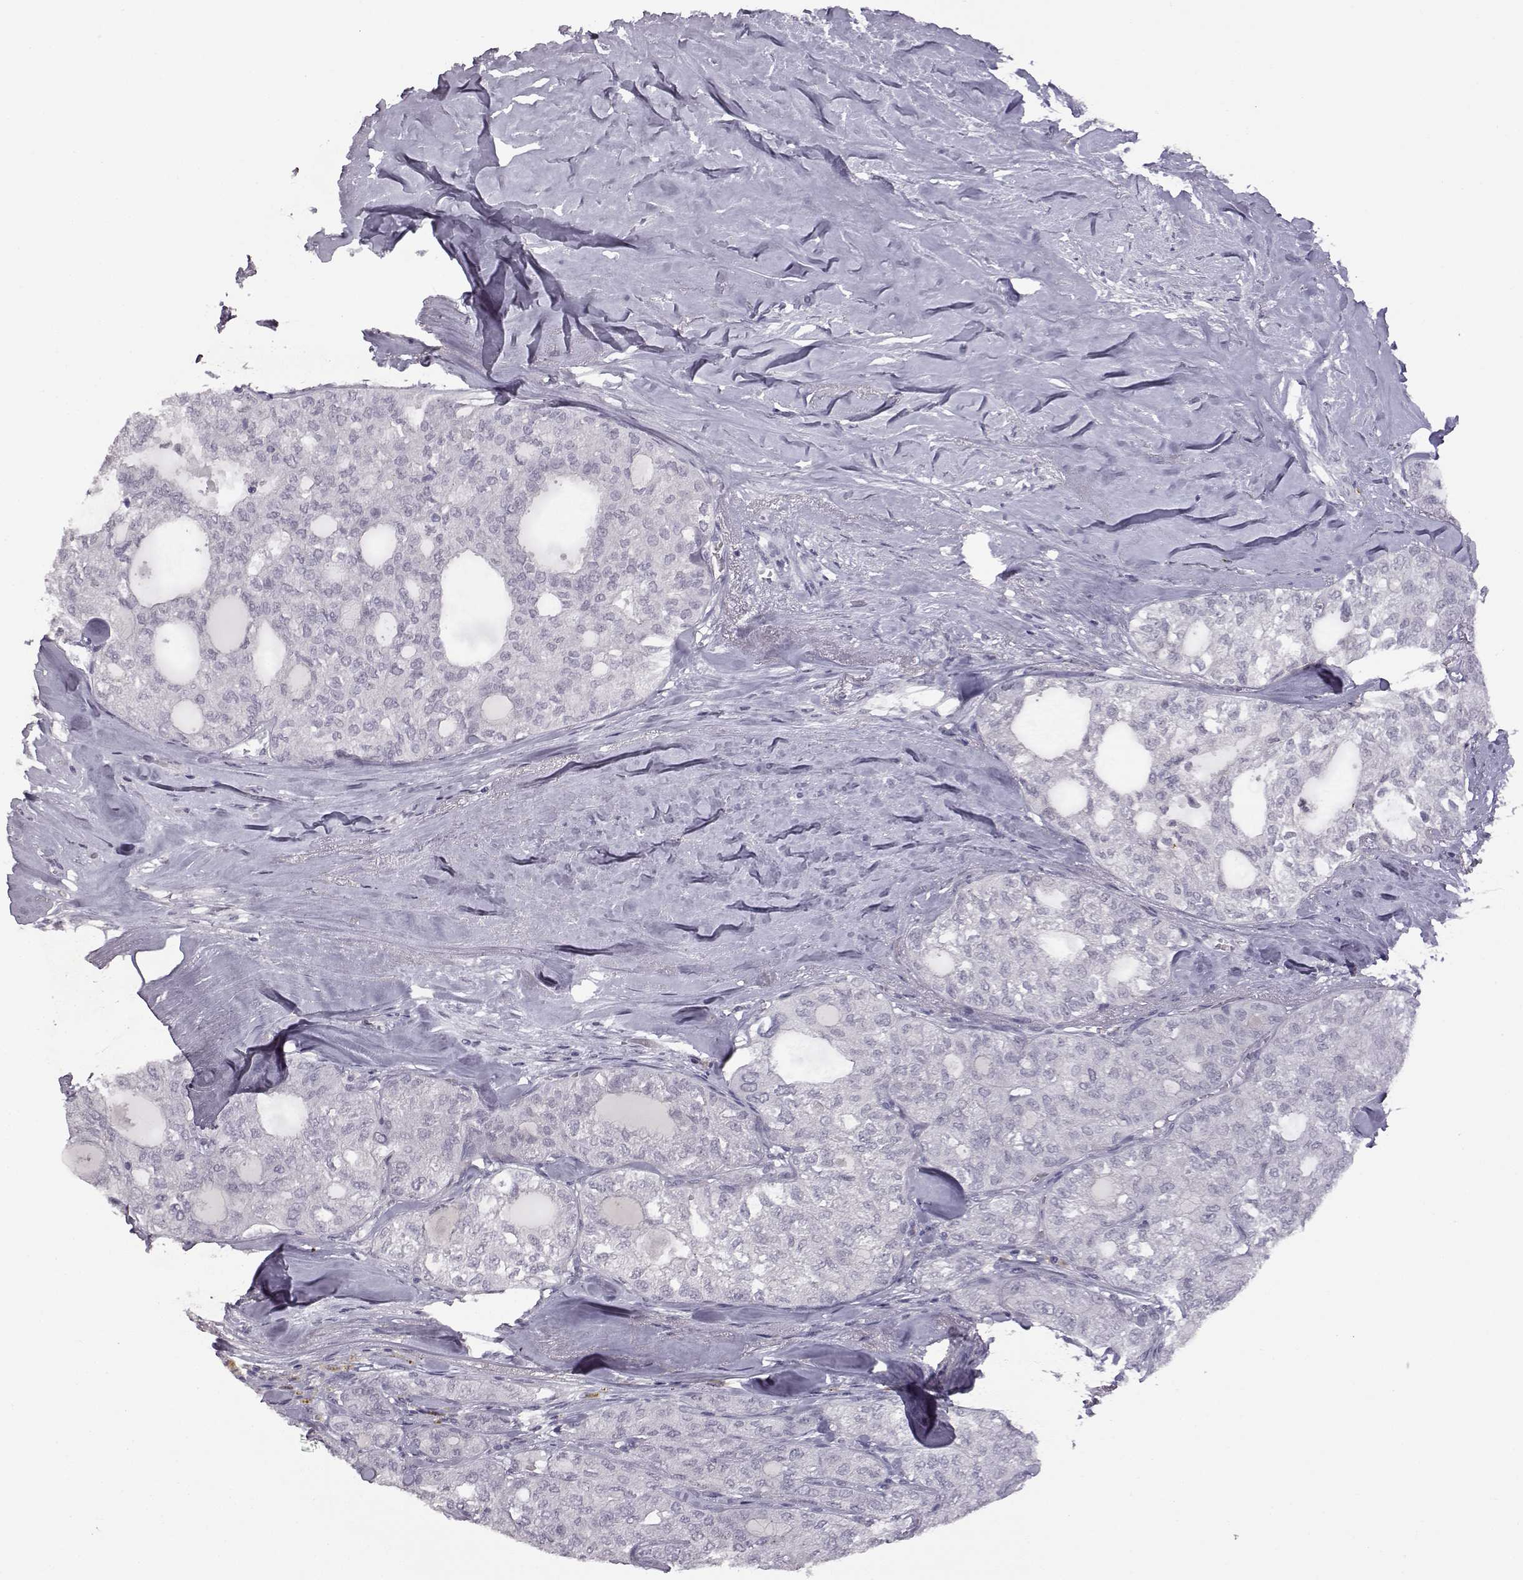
{"staining": {"intensity": "negative", "quantity": "none", "location": "none"}, "tissue": "thyroid cancer", "cell_type": "Tumor cells", "image_type": "cancer", "snomed": [{"axis": "morphology", "description": "Follicular adenoma carcinoma, NOS"}, {"axis": "topography", "description": "Thyroid gland"}], "caption": "Micrograph shows no significant protein staining in tumor cells of thyroid cancer (follicular adenoma carcinoma).", "gene": "VGF", "patient": {"sex": "male", "age": 75}}